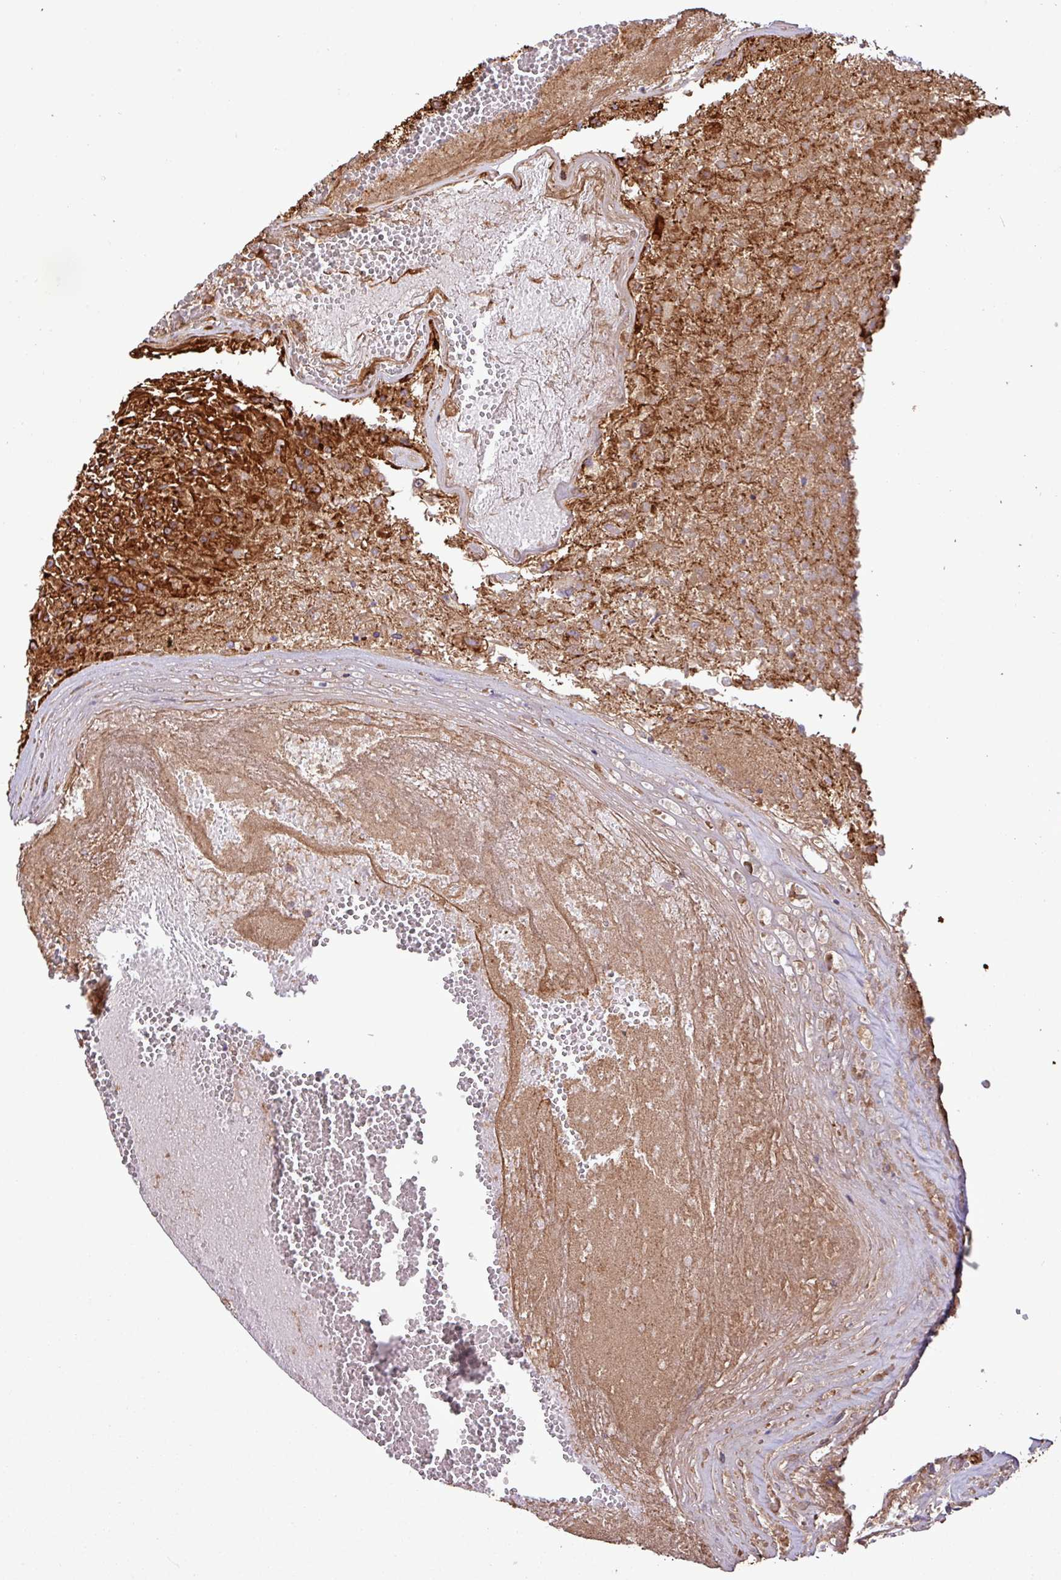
{"staining": {"intensity": "strong", "quantity": ">75%", "location": "cytoplasmic/membranous"}, "tissue": "glioma", "cell_type": "Tumor cells", "image_type": "cancer", "snomed": [{"axis": "morphology", "description": "Glioma, malignant, High grade"}, {"axis": "topography", "description": "Brain"}], "caption": "Human glioma stained with a brown dye displays strong cytoplasmic/membranous positive expression in approximately >75% of tumor cells.", "gene": "ZNF300", "patient": {"sex": "male", "age": 56}}